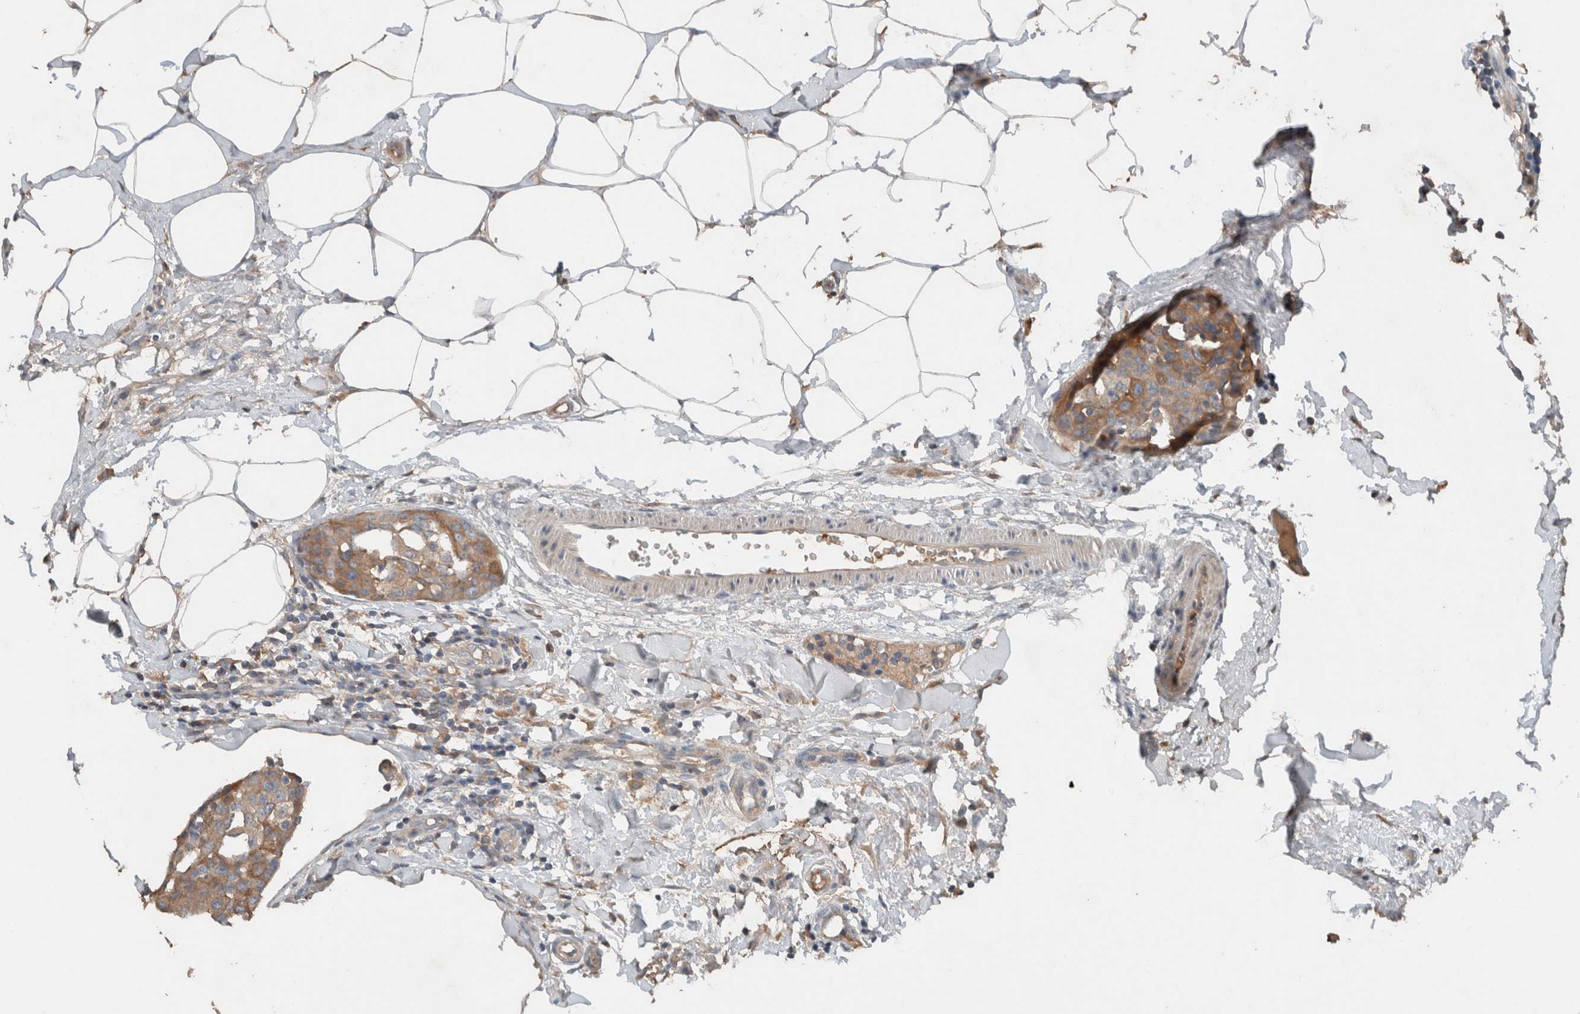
{"staining": {"intensity": "moderate", "quantity": ">75%", "location": "cytoplasmic/membranous"}, "tissue": "breast cancer", "cell_type": "Tumor cells", "image_type": "cancer", "snomed": [{"axis": "morphology", "description": "Normal tissue, NOS"}, {"axis": "morphology", "description": "Duct carcinoma"}, {"axis": "topography", "description": "Breast"}], "caption": "IHC staining of breast intraductal carcinoma, which shows medium levels of moderate cytoplasmic/membranous staining in about >75% of tumor cells indicating moderate cytoplasmic/membranous protein positivity. The staining was performed using DAB (brown) for protein detection and nuclei were counterstained in hematoxylin (blue).", "gene": "UGCG", "patient": {"sex": "female", "age": 37}}